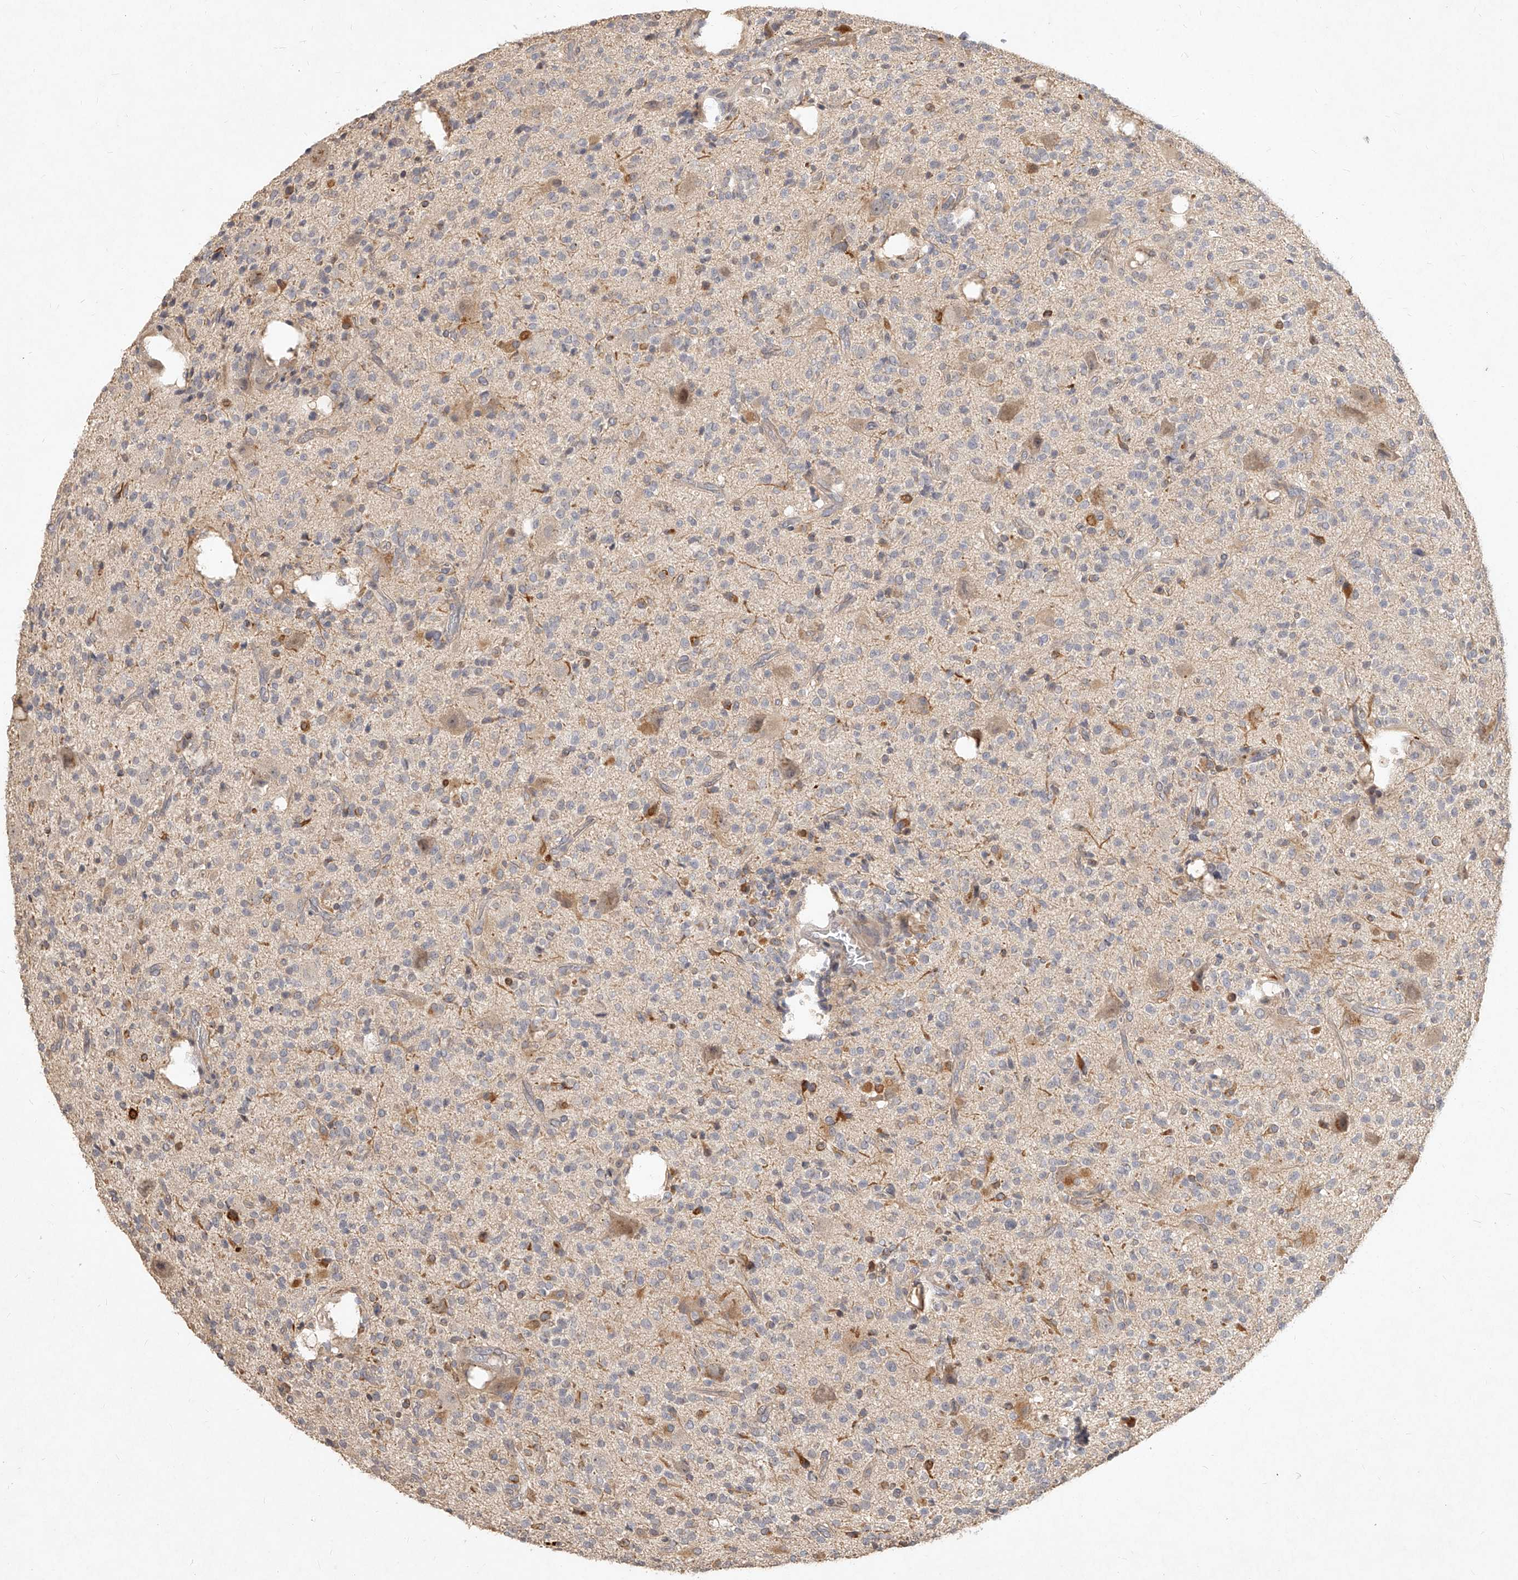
{"staining": {"intensity": "negative", "quantity": "none", "location": "none"}, "tissue": "glioma", "cell_type": "Tumor cells", "image_type": "cancer", "snomed": [{"axis": "morphology", "description": "Glioma, malignant, High grade"}, {"axis": "topography", "description": "Brain"}], "caption": "Immunohistochemistry (IHC) micrograph of neoplastic tissue: human glioma stained with DAB demonstrates no significant protein positivity in tumor cells.", "gene": "SLC37A1", "patient": {"sex": "male", "age": 34}}